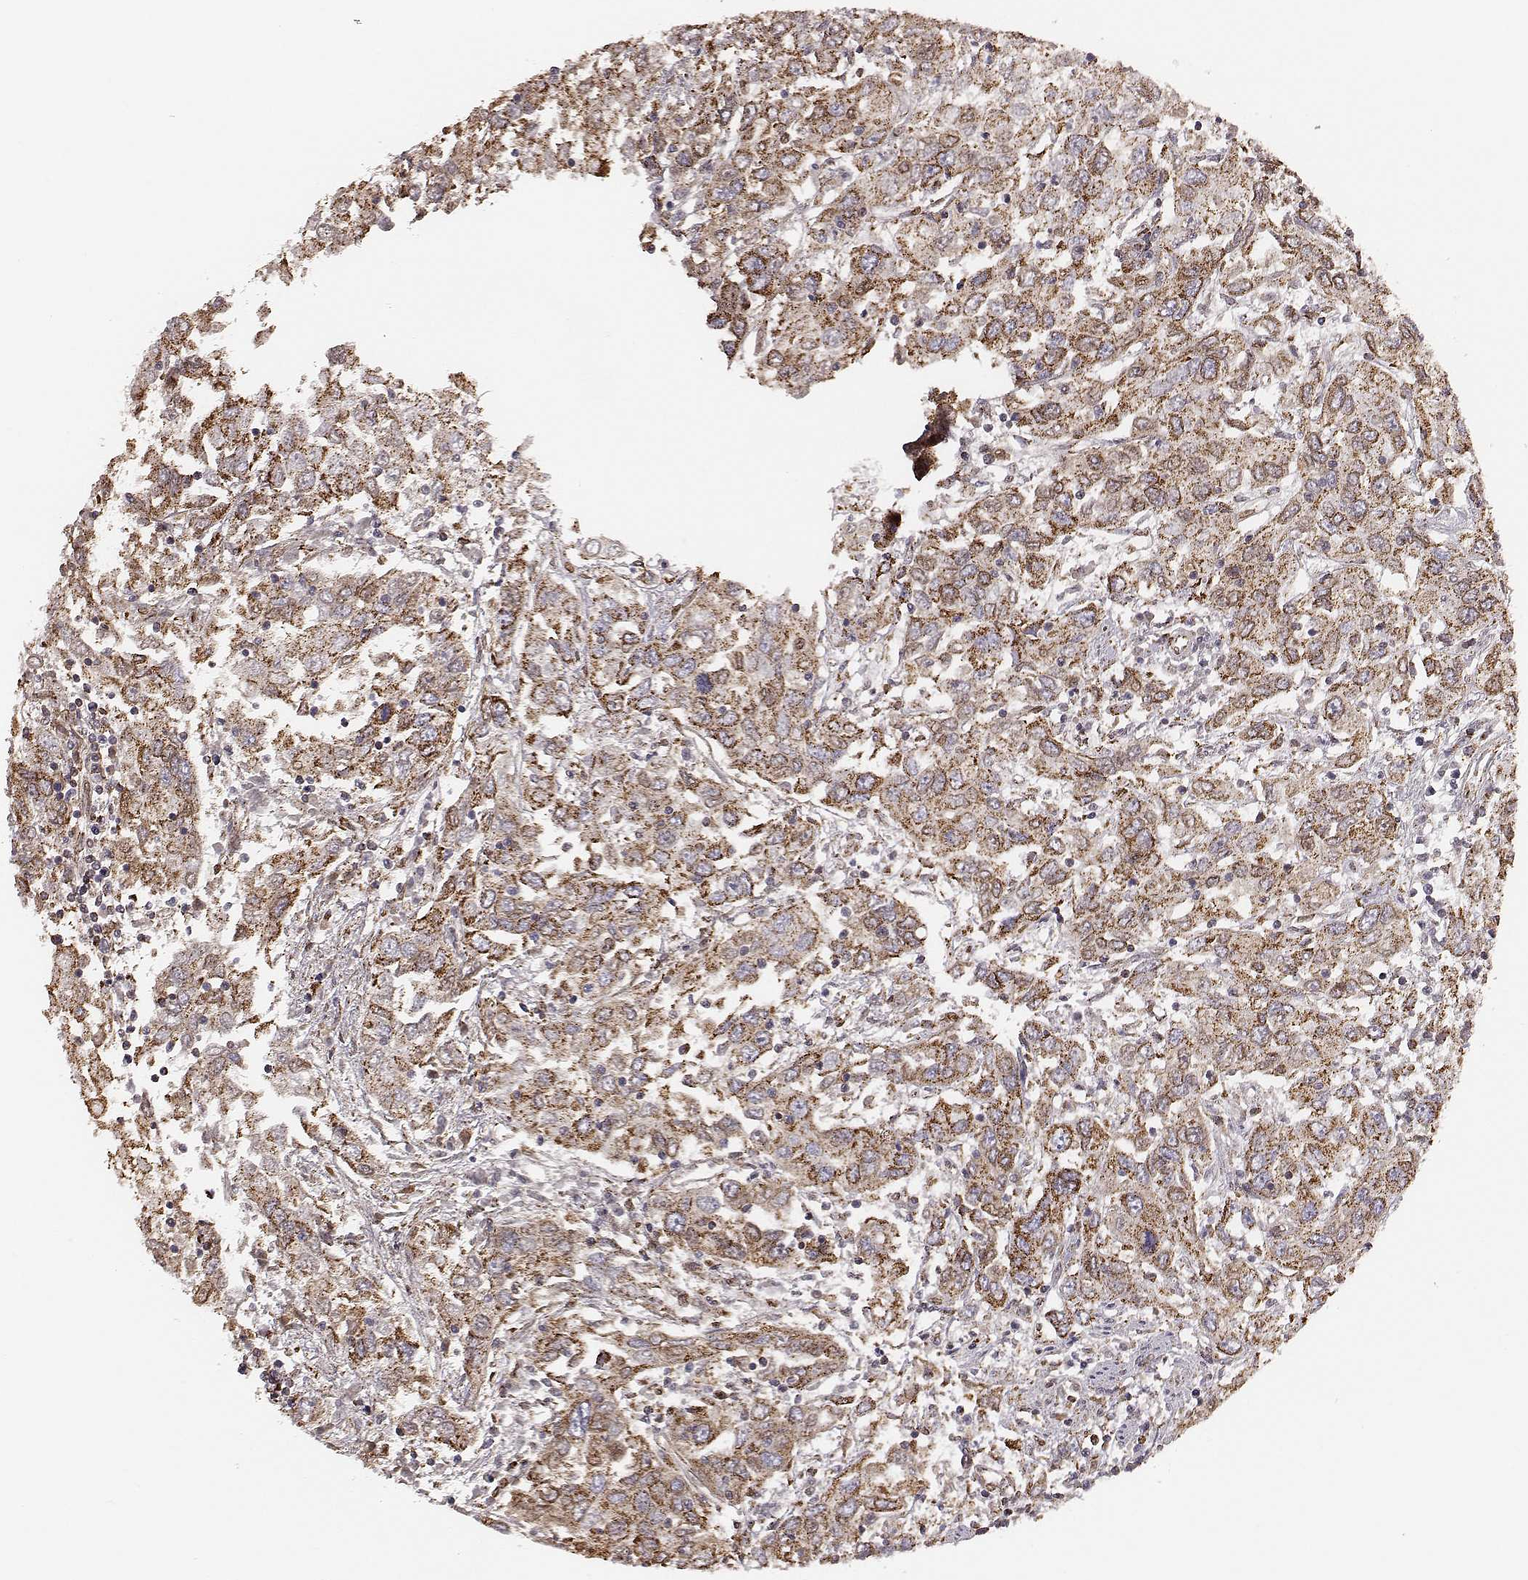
{"staining": {"intensity": "moderate", "quantity": ">75%", "location": "cytoplasmic/membranous"}, "tissue": "urothelial cancer", "cell_type": "Tumor cells", "image_type": "cancer", "snomed": [{"axis": "morphology", "description": "Urothelial carcinoma, High grade"}, {"axis": "topography", "description": "Urinary bladder"}], "caption": "A photomicrograph of urothelial cancer stained for a protein reveals moderate cytoplasmic/membranous brown staining in tumor cells.", "gene": "ACOT2", "patient": {"sex": "male", "age": 76}}